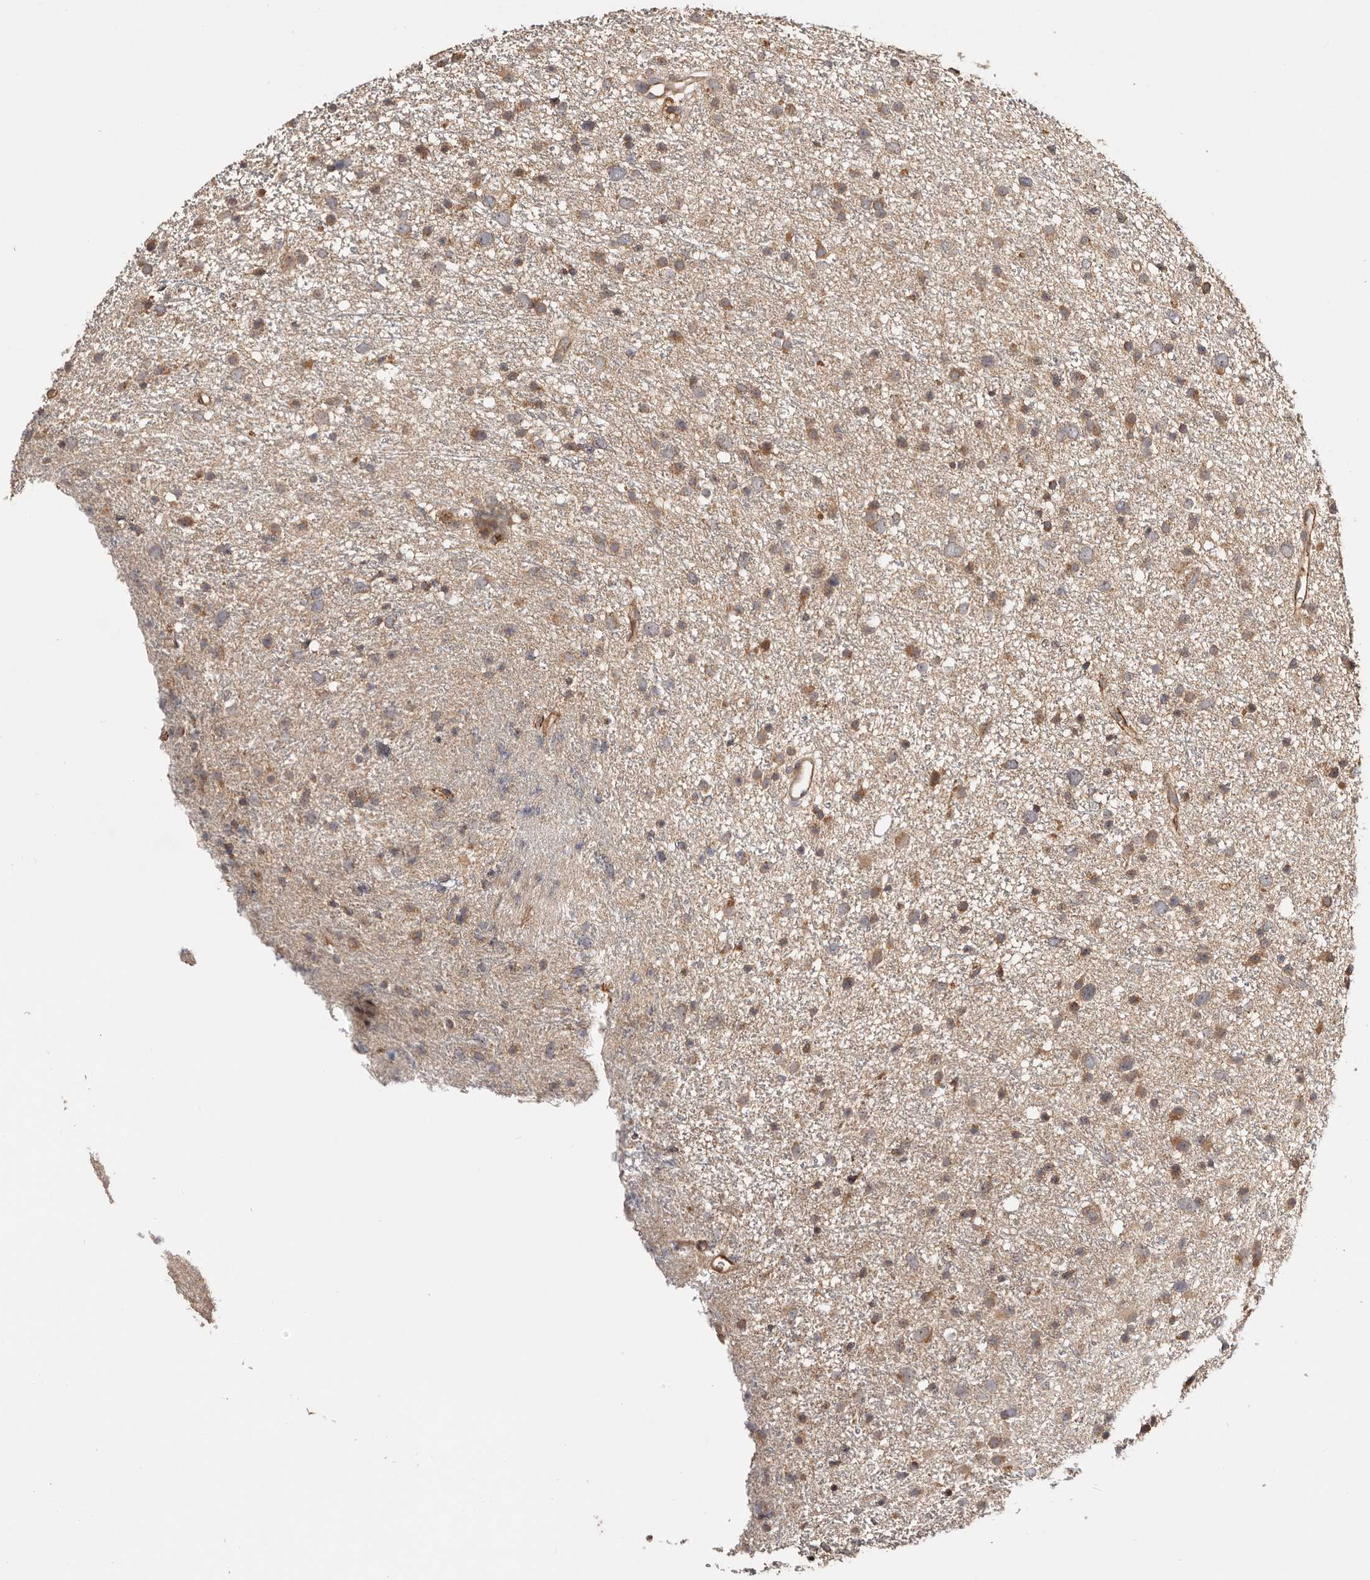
{"staining": {"intensity": "weak", "quantity": ">75%", "location": "cytoplasmic/membranous"}, "tissue": "glioma", "cell_type": "Tumor cells", "image_type": "cancer", "snomed": [{"axis": "morphology", "description": "Glioma, malignant, Low grade"}, {"axis": "topography", "description": "Cerebral cortex"}], "caption": "Protein analysis of low-grade glioma (malignant) tissue displays weak cytoplasmic/membranous staining in approximately >75% of tumor cells. (DAB (3,3'-diaminobenzidine) IHC with brightfield microscopy, high magnification).", "gene": "PKIB", "patient": {"sex": "female", "age": 39}}